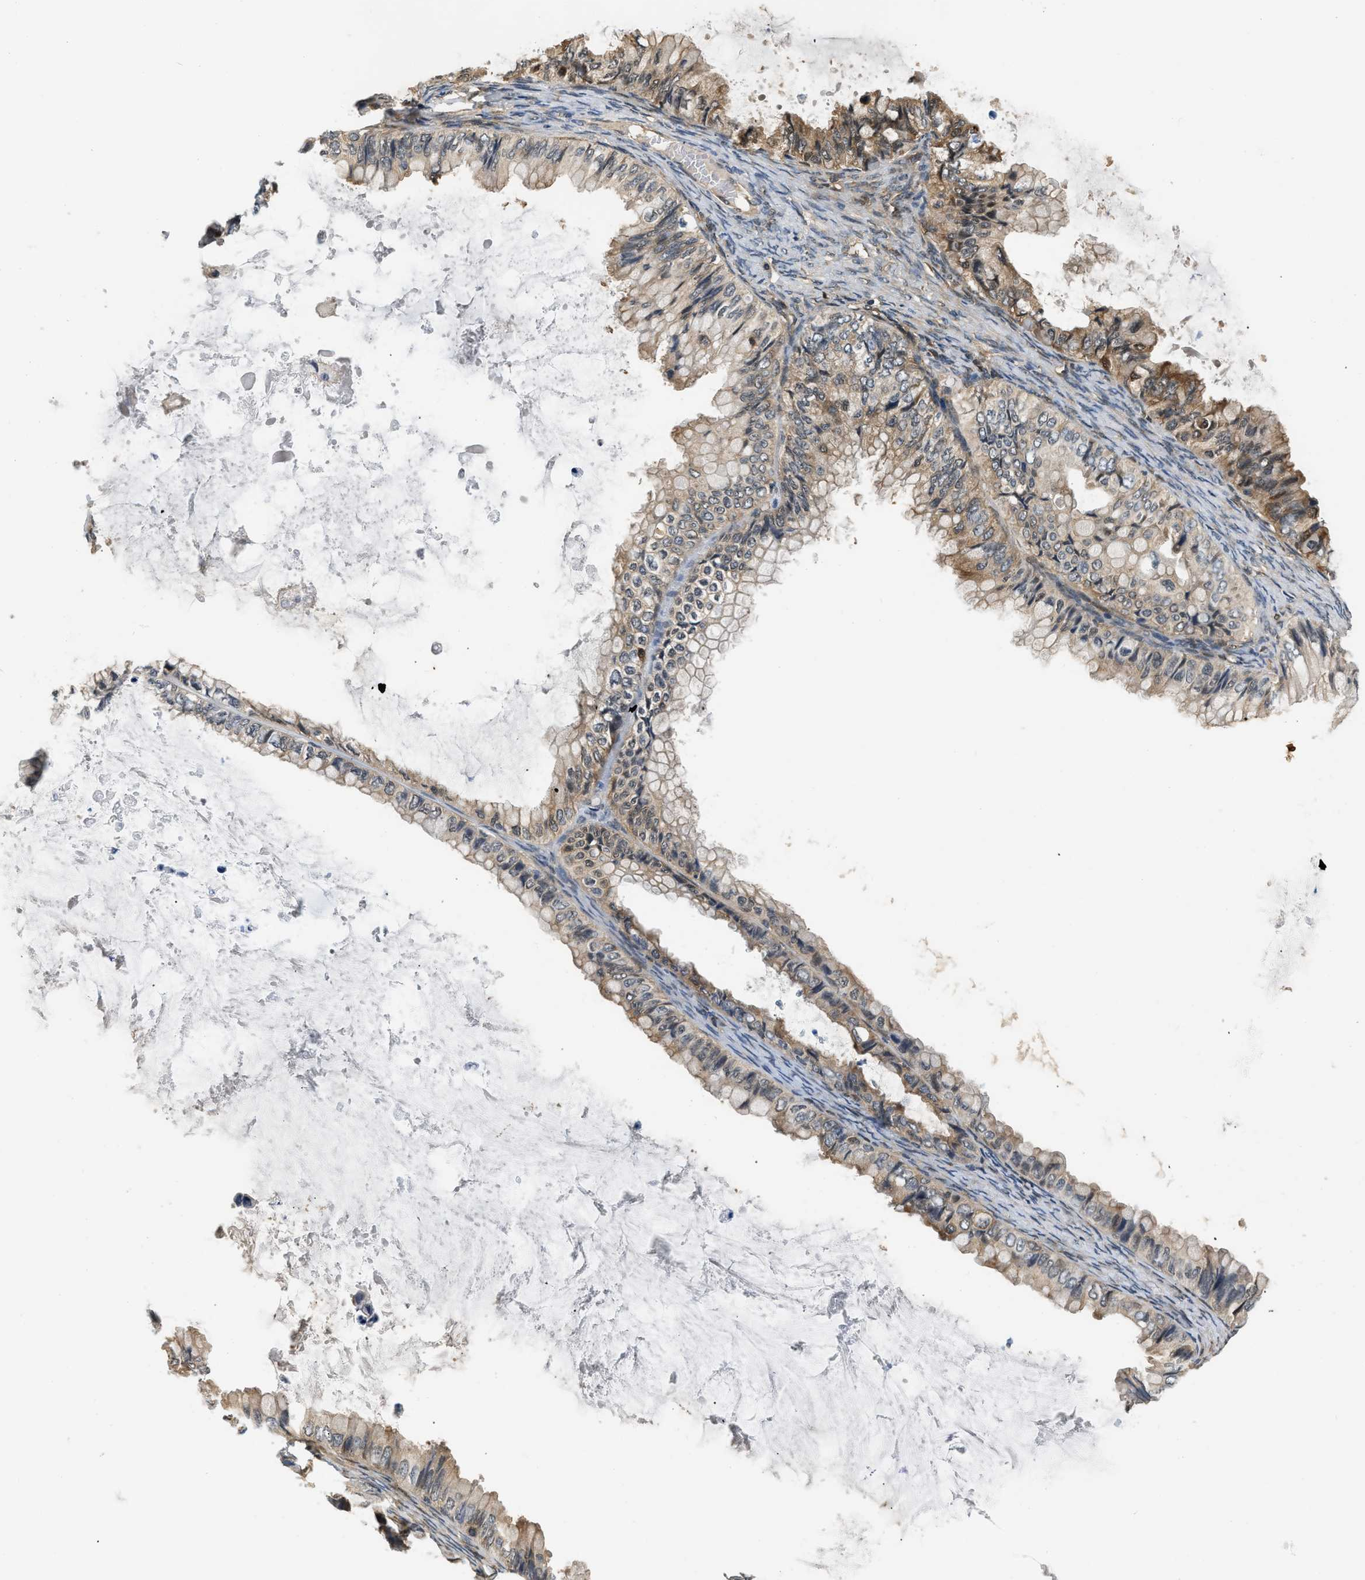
{"staining": {"intensity": "moderate", "quantity": ">75%", "location": "cytoplasmic/membranous,nuclear"}, "tissue": "ovarian cancer", "cell_type": "Tumor cells", "image_type": "cancer", "snomed": [{"axis": "morphology", "description": "Cystadenocarcinoma, mucinous, NOS"}, {"axis": "topography", "description": "Ovary"}], "caption": "A histopathology image of human mucinous cystadenocarcinoma (ovarian) stained for a protein displays moderate cytoplasmic/membranous and nuclear brown staining in tumor cells.", "gene": "EIF4EBP2", "patient": {"sex": "female", "age": 80}}